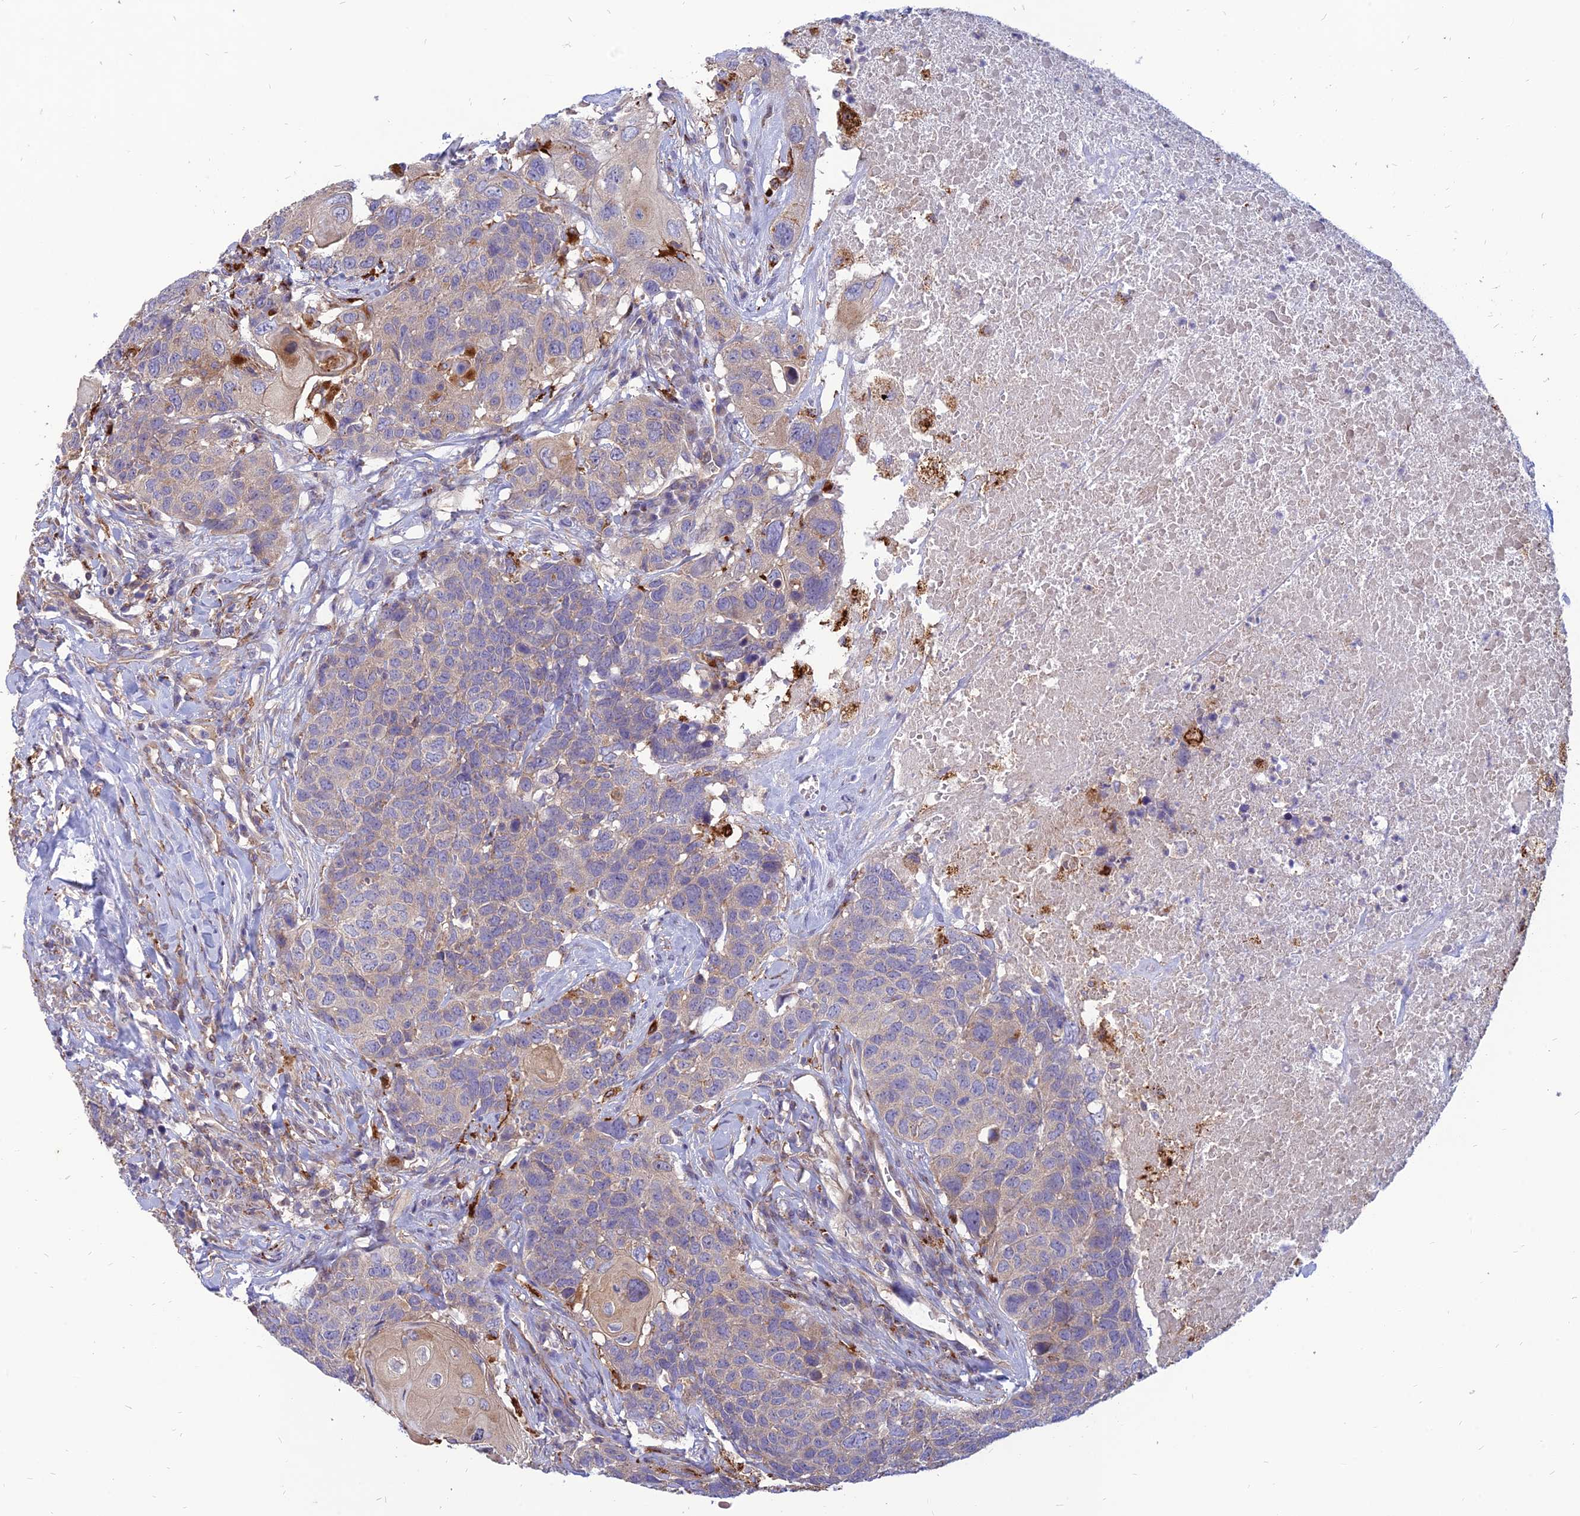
{"staining": {"intensity": "weak", "quantity": "<25%", "location": "cytoplasmic/membranous"}, "tissue": "head and neck cancer", "cell_type": "Tumor cells", "image_type": "cancer", "snomed": [{"axis": "morphology", "description": "Squamous cell carcinoma, NOS"}, {"axis": "topography", "description": "Head-Neck"}], "caption": "This is a histopathology image of IHC staining of head and neck squamous cell carcinoma, which shows no expression in tumor cells. (Brightfield microscopy of DAB (3,3'-diaminobenzidine) immunohistochemistry (IHC) at high magnification).", "gene": "PHKA2", "patient": {"sex": "male", "age": 66}}